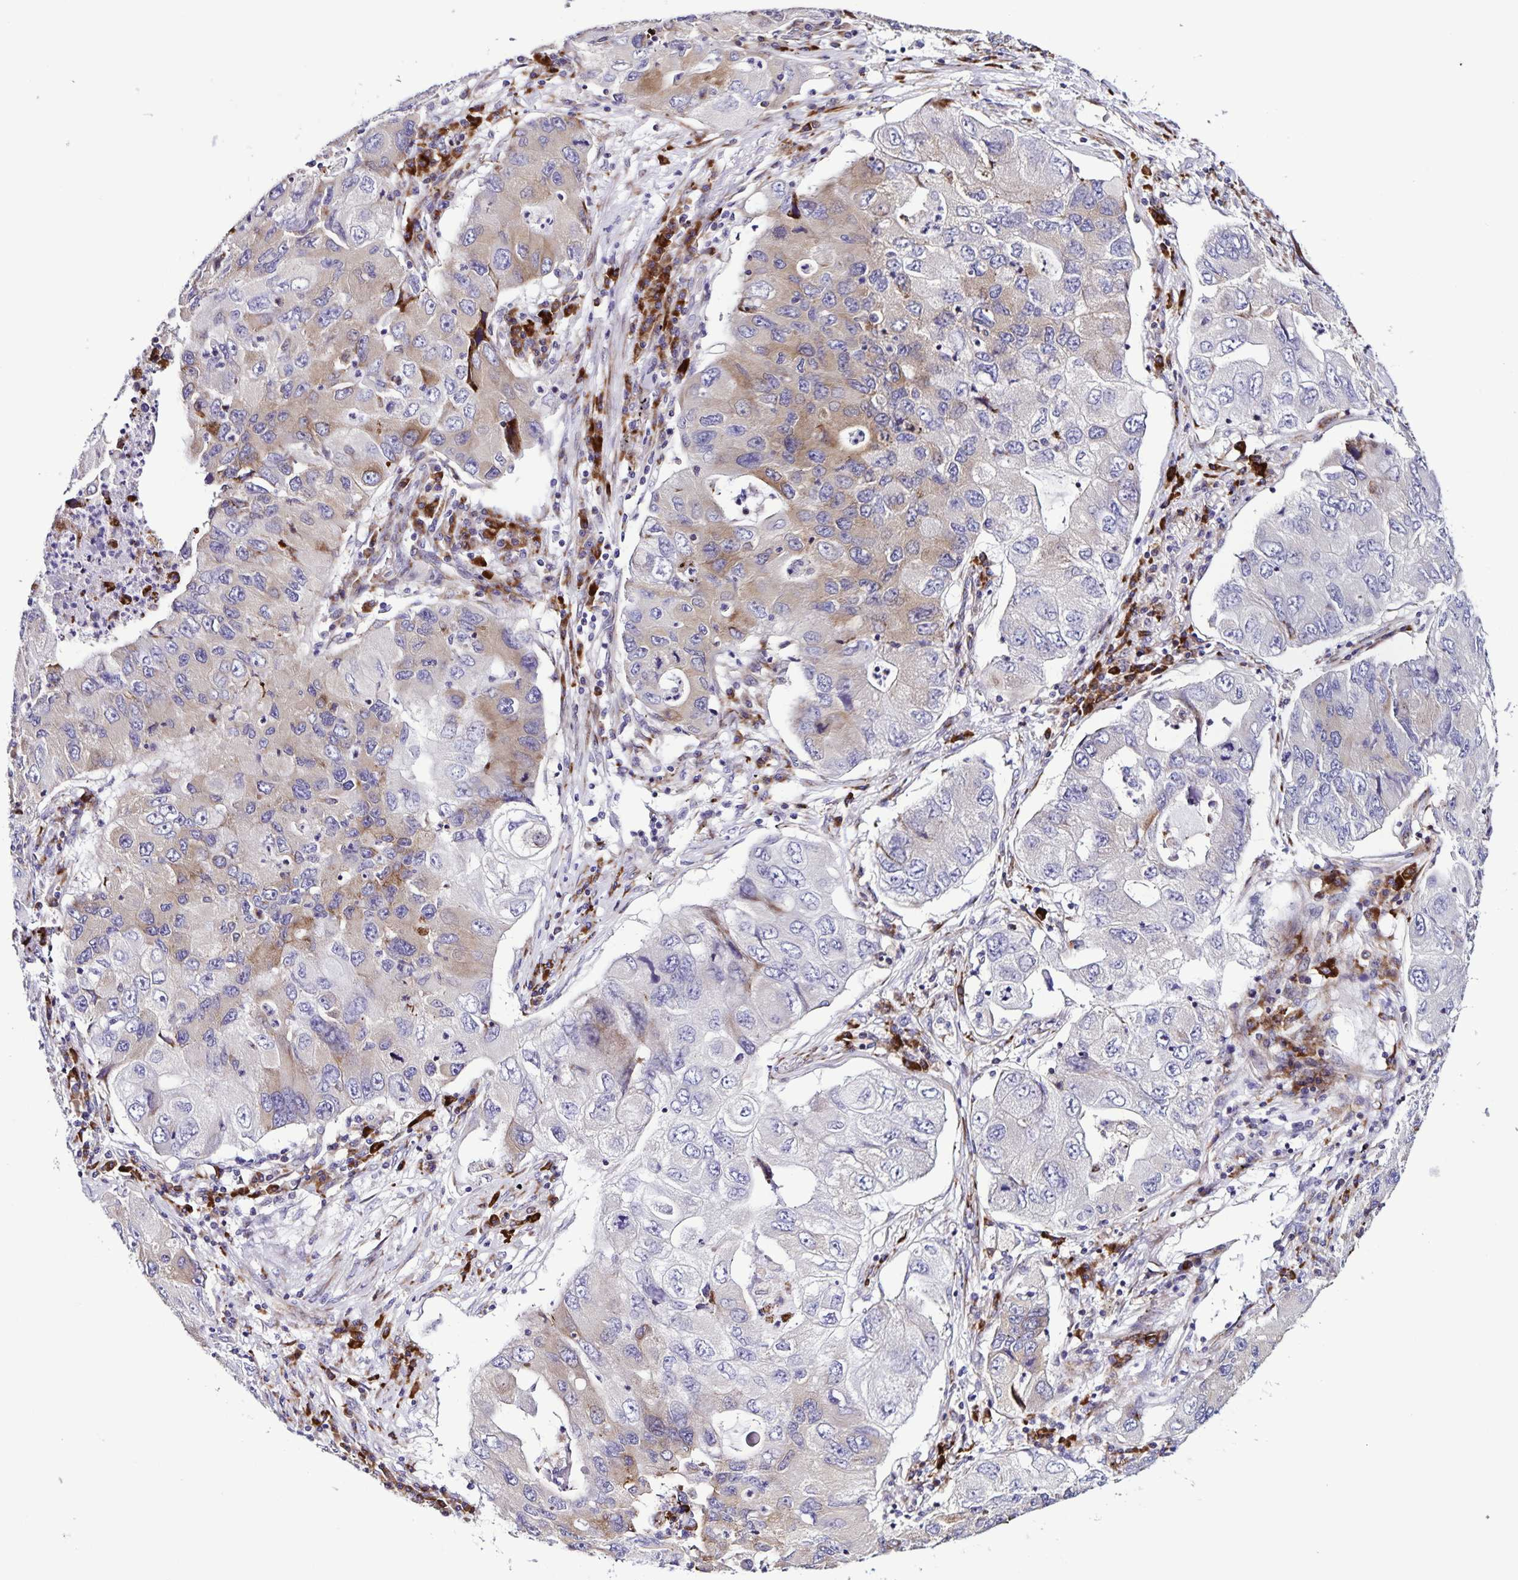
{"staining": {"intensity": "moderate", "quantity": "25%-75%", "location": "cytoplasmic/membranous"}, "tissue": "lung cancer", "cell_type": "Tumor cells", "image_type": "cancer", "snomed": [{"axis": "morphology", "description": "Adenocarcinoma, NOS"}, {"axis": "morphology", "description": "Adenocarcinoma, metastatic, NOS"}, {"axis": "topography", "description": "Lymph node"}, {"axis": "topography", "description": "Lung"}], "caption": "A high-resolution image shows immunohistochemistry staining of lung cancer (metastatic adenocarcinoma), which reveals moderate cytoplasmic/membranous expression in about 25%-75% of tumor cells. (IHC, brightfield microscopy, high magnification).", "gene": "OSBPL5", "patient": {"sex": "female", "age": 54}}